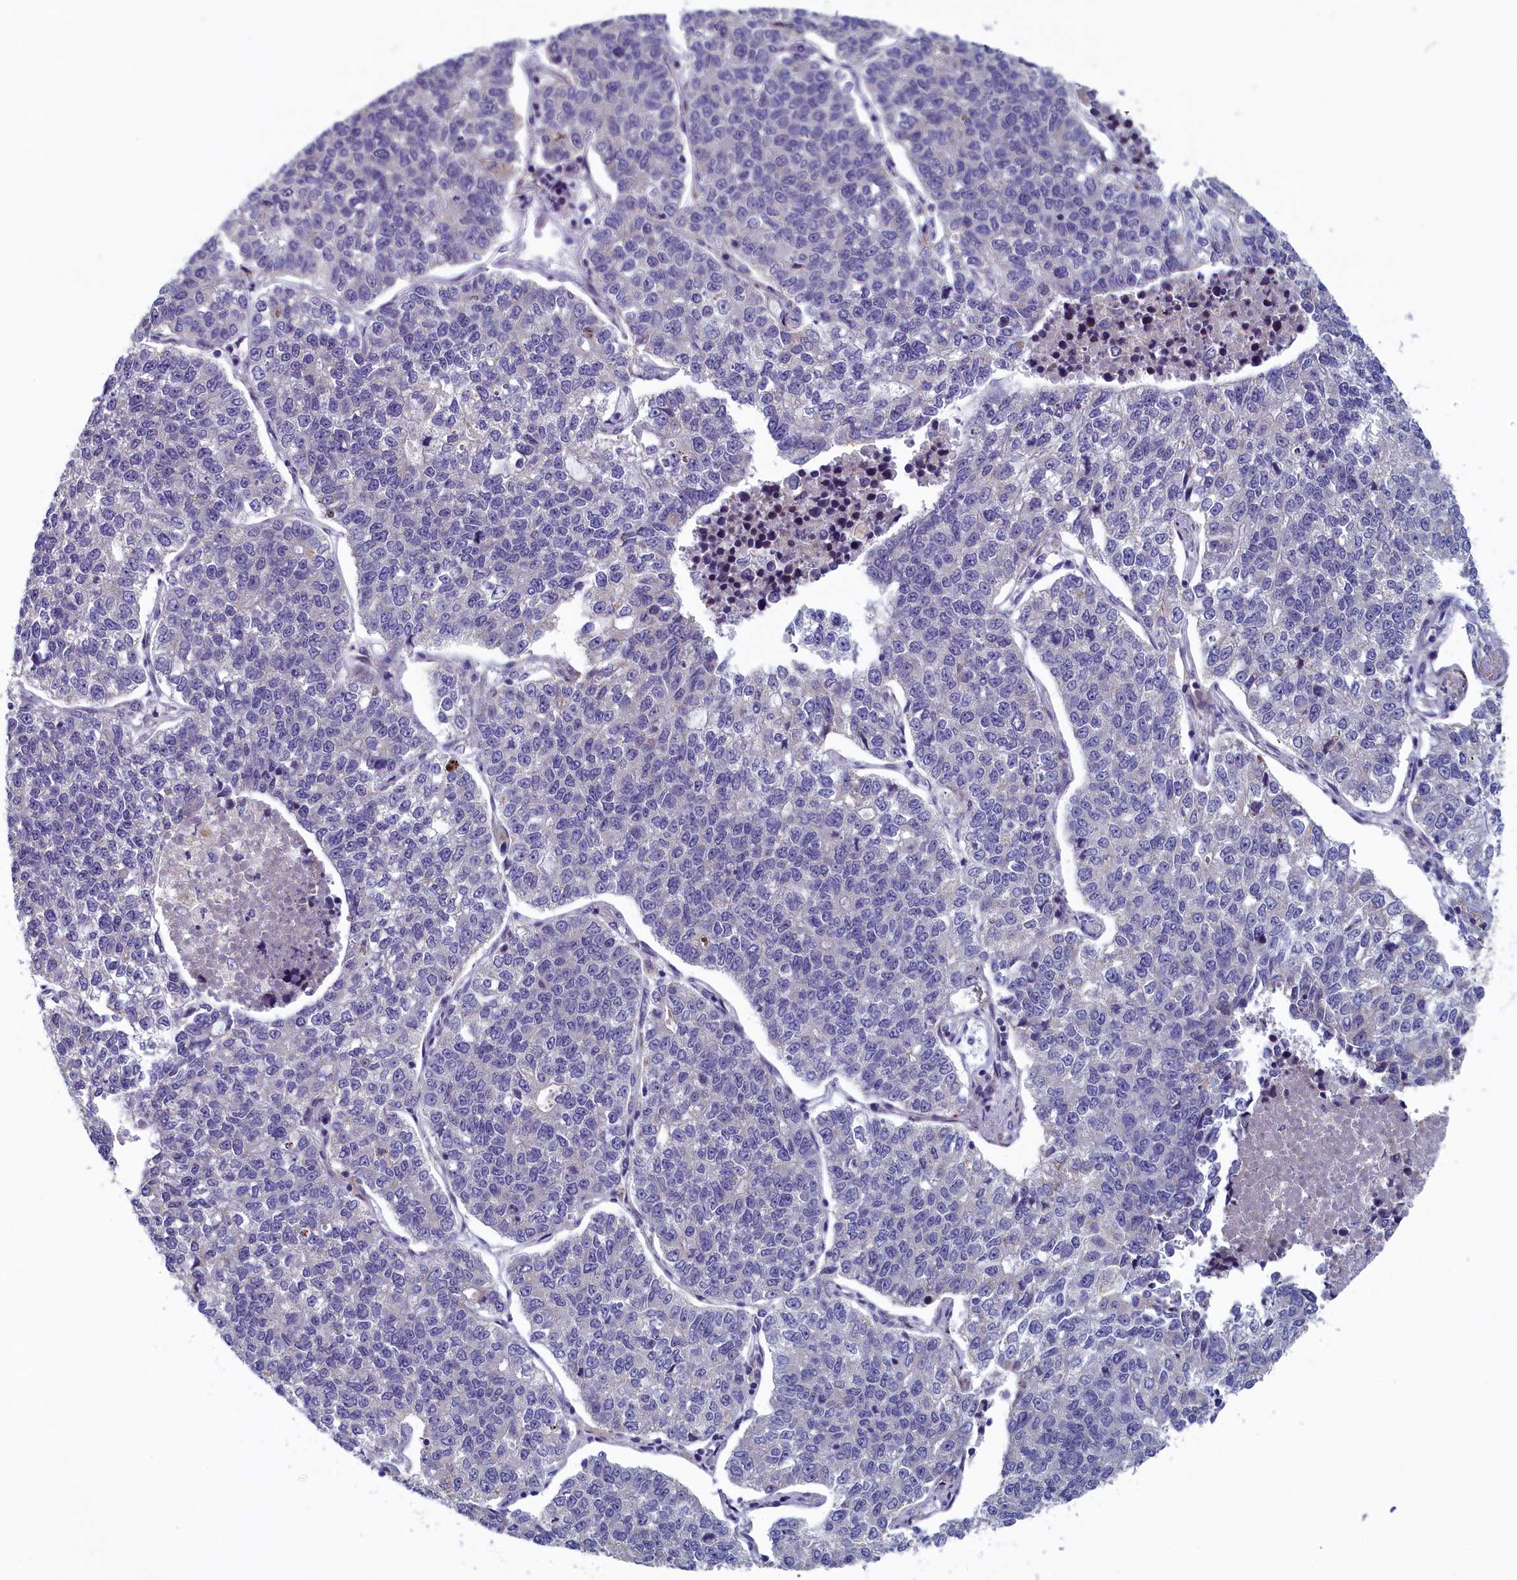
{"staining": {"intensity": "negative", "quantity": "none", "location": "none"}, "tissue": "lung cancer", "cell_type": "Tumor cells", "image_type": "cancer", "snomed": [{"axis": "morphology", "description": "Adenocarcinoma, NOS"}, {"axis": "topography", "description": "Lung"}], "caption": "Human lung cancer stained for a protein using immunohistochemistry shows no staining in tumor cells.", "gene": "ANKRD39", "patient": {"sex": "male", "age": 49}}